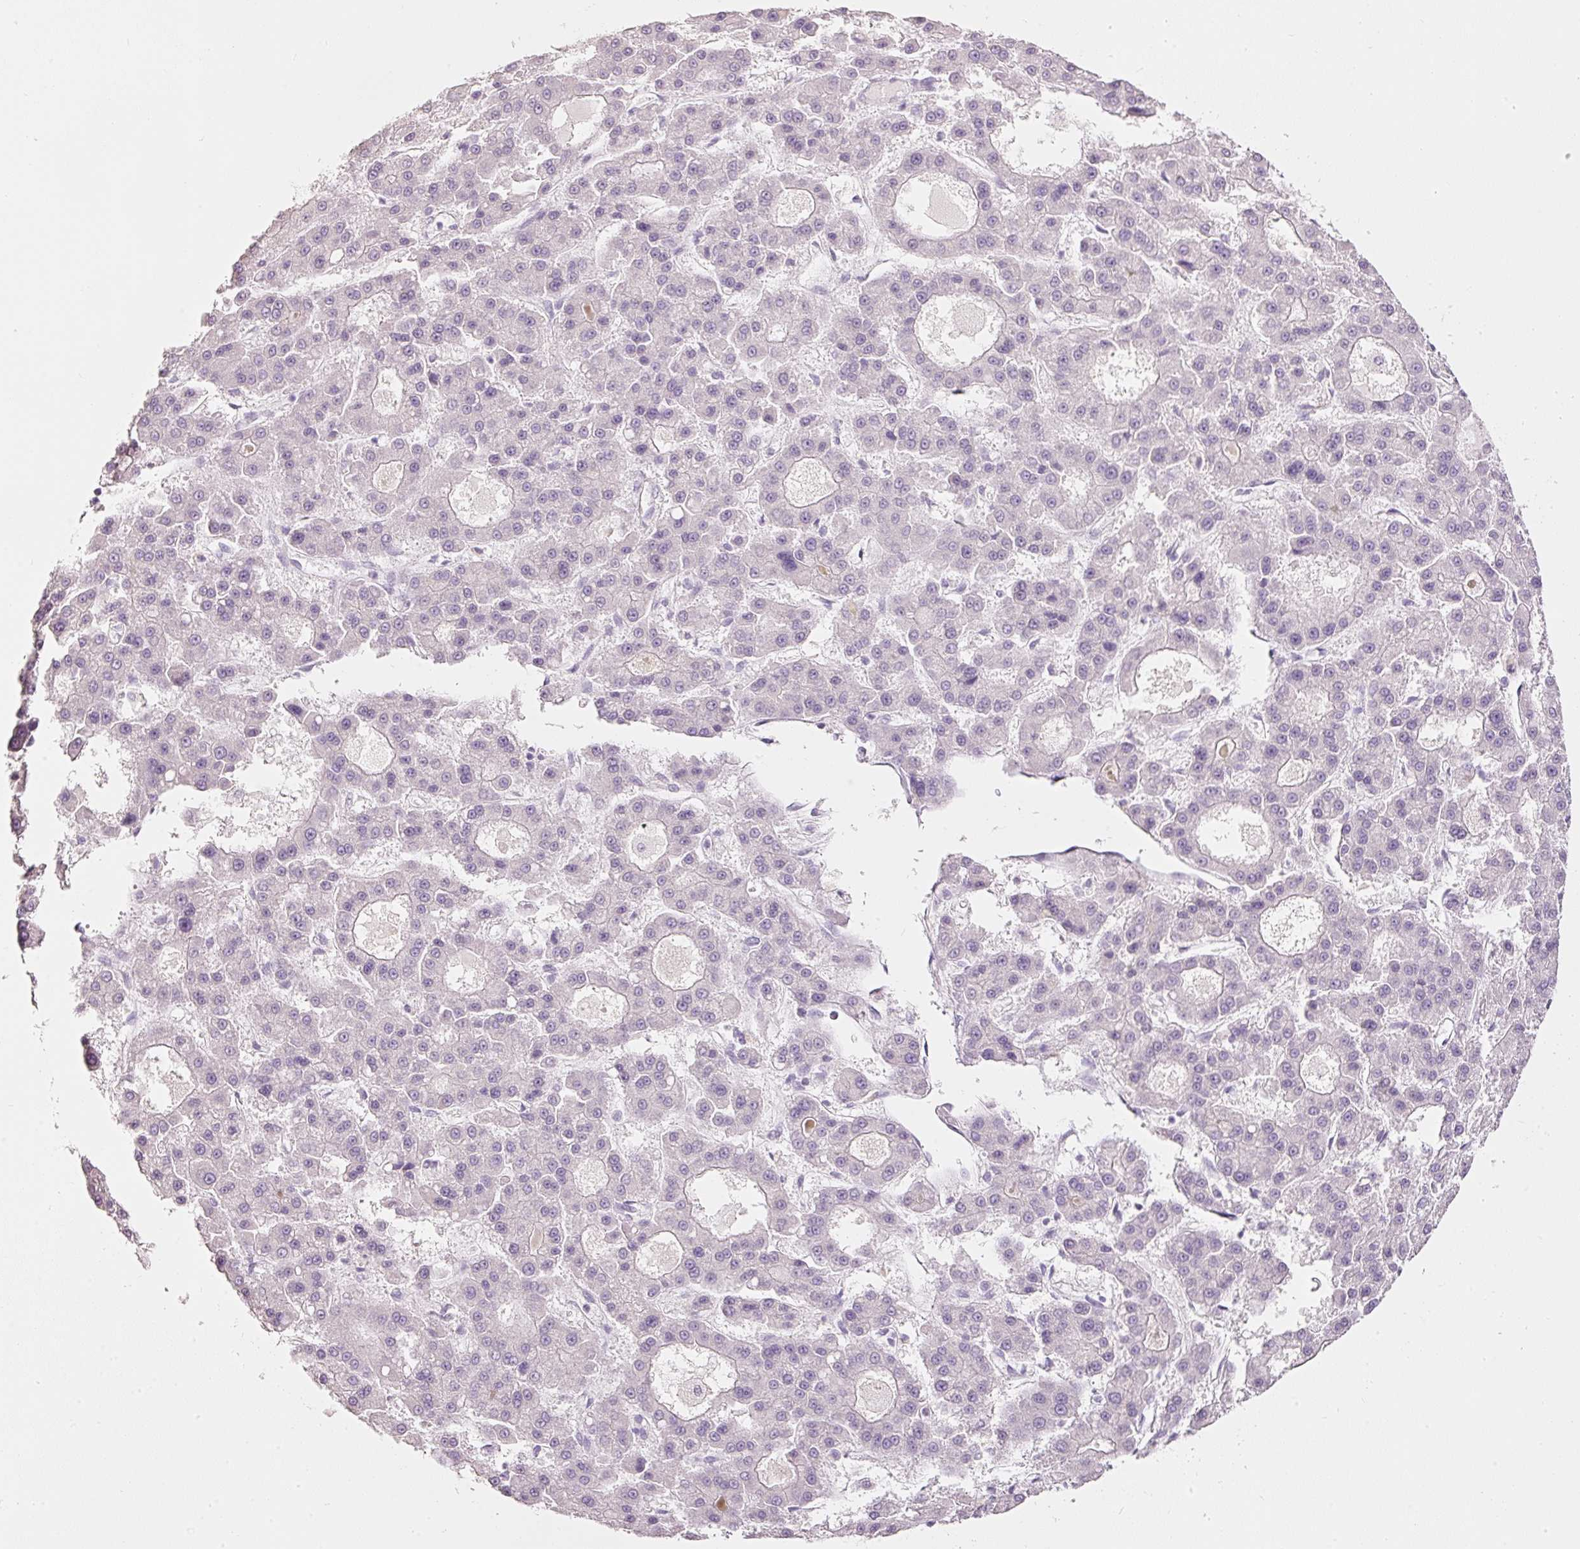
{"staining": {"intensity": "negative", "quantity": "none", "location": "none"}, "tissue": "liver cancer", "cell_type": "Tumor cells", "image_type": "cancer", "snomed": [{"axis": "morphology", "description": "Carcinoma, Hepatocellular, NOS"}, {"axis": "topography", "description": "Liver"}], "caption": "Liver cancer was stained to show a protein in brown. There is no significant expression in tumor cells.", "gene": "PDXDC1", "patient": {"sex": "male", "age": 70}}